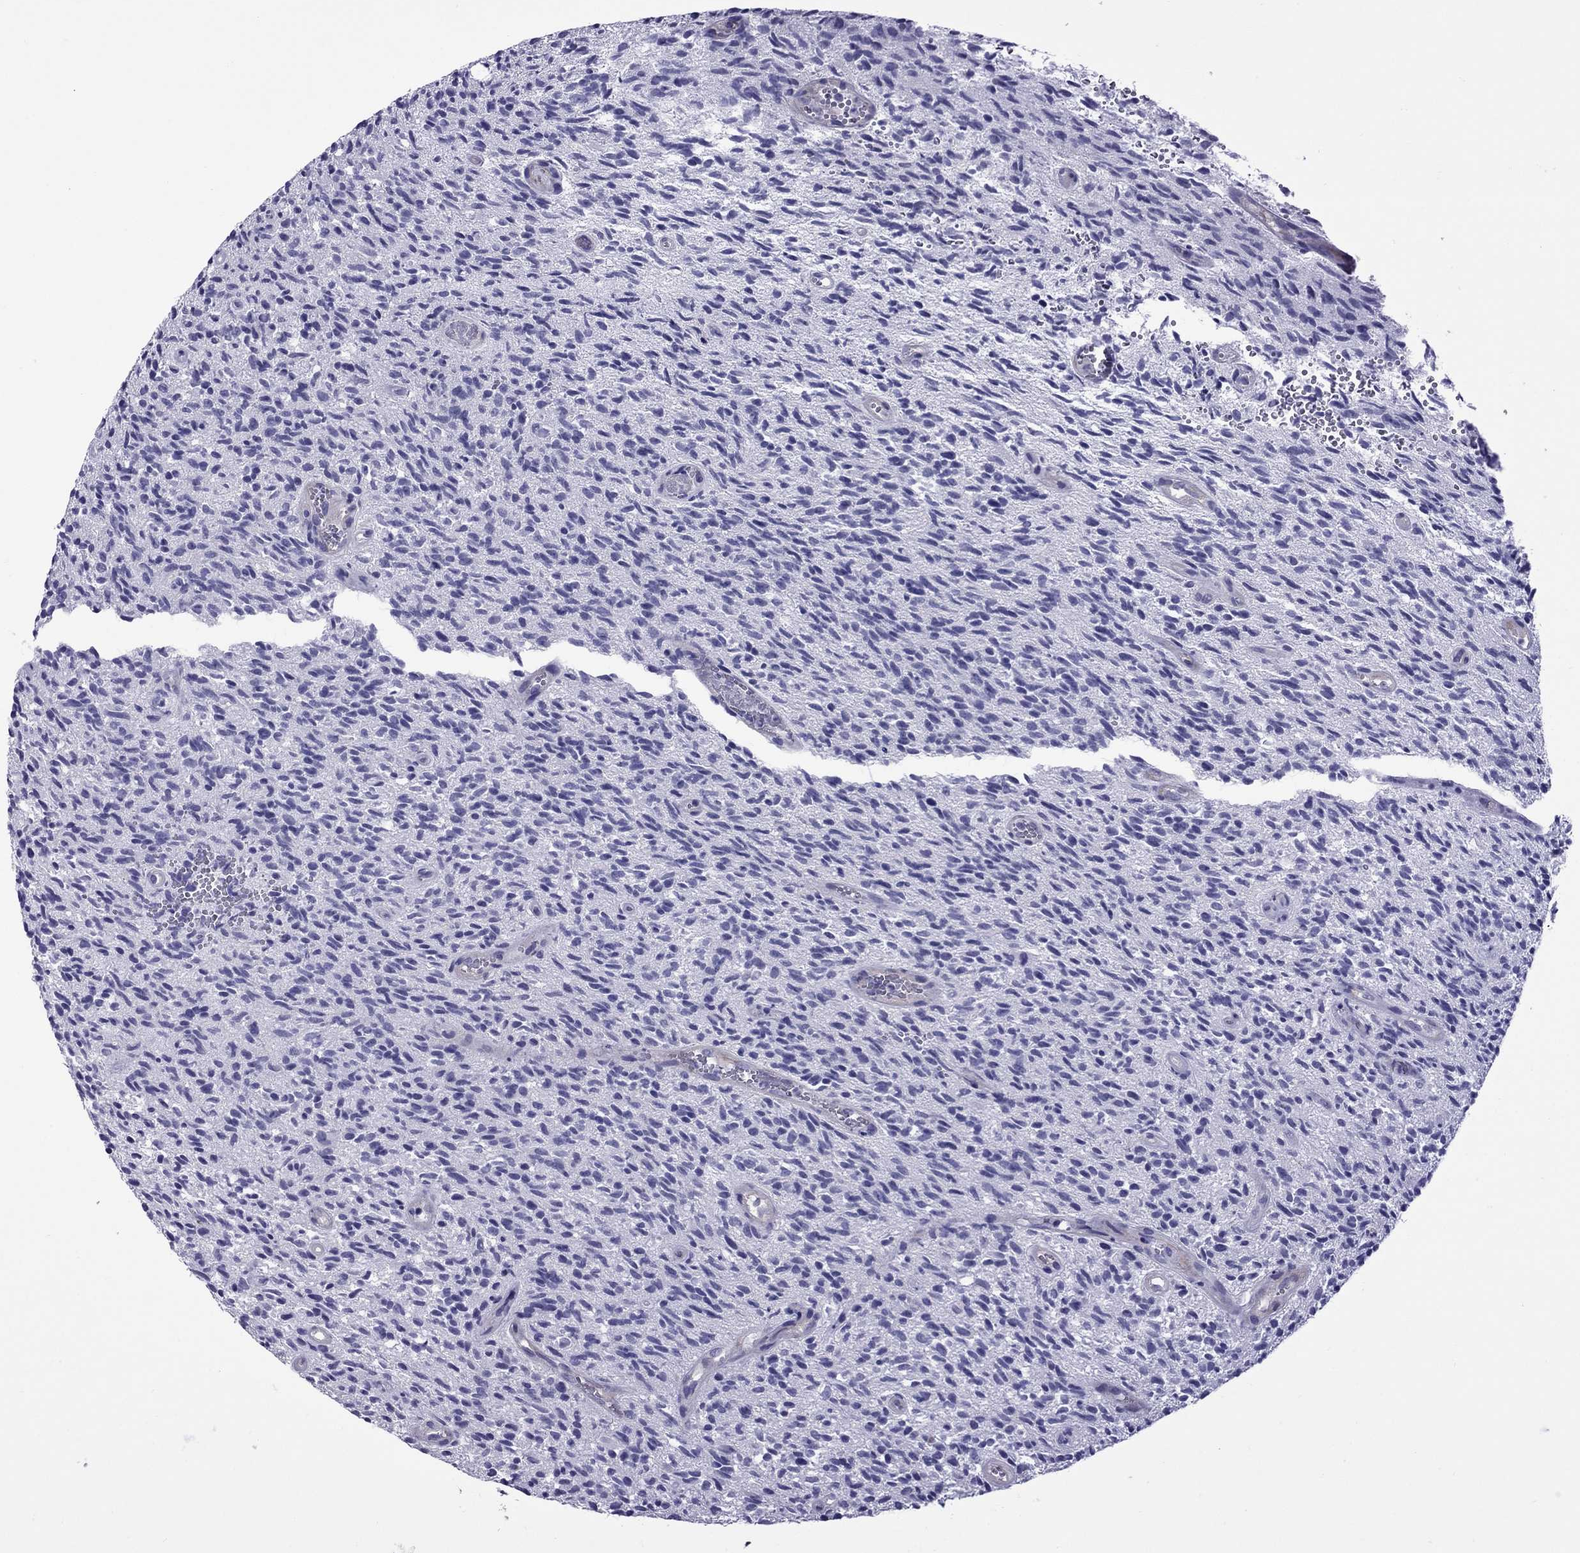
{"staining": {"intensity": "negative", "quantity": "none", "location": "none"}, "tissue": "glioma", "cell_type": "Tumor cells", "image_type": "cancer", "snomed": [{"axis": "morphology", "description": "Glioma, malignant, High grade"}, {"axis": "topography", "description": "Brain"}], "caption": "High power microscopy photomicrograph of an IHC photomicrograph of glioma, revealing no significant positivity in tumor cells.", "gene": "CHRNA5", "patient": {"sex": "male", "age": 64}}